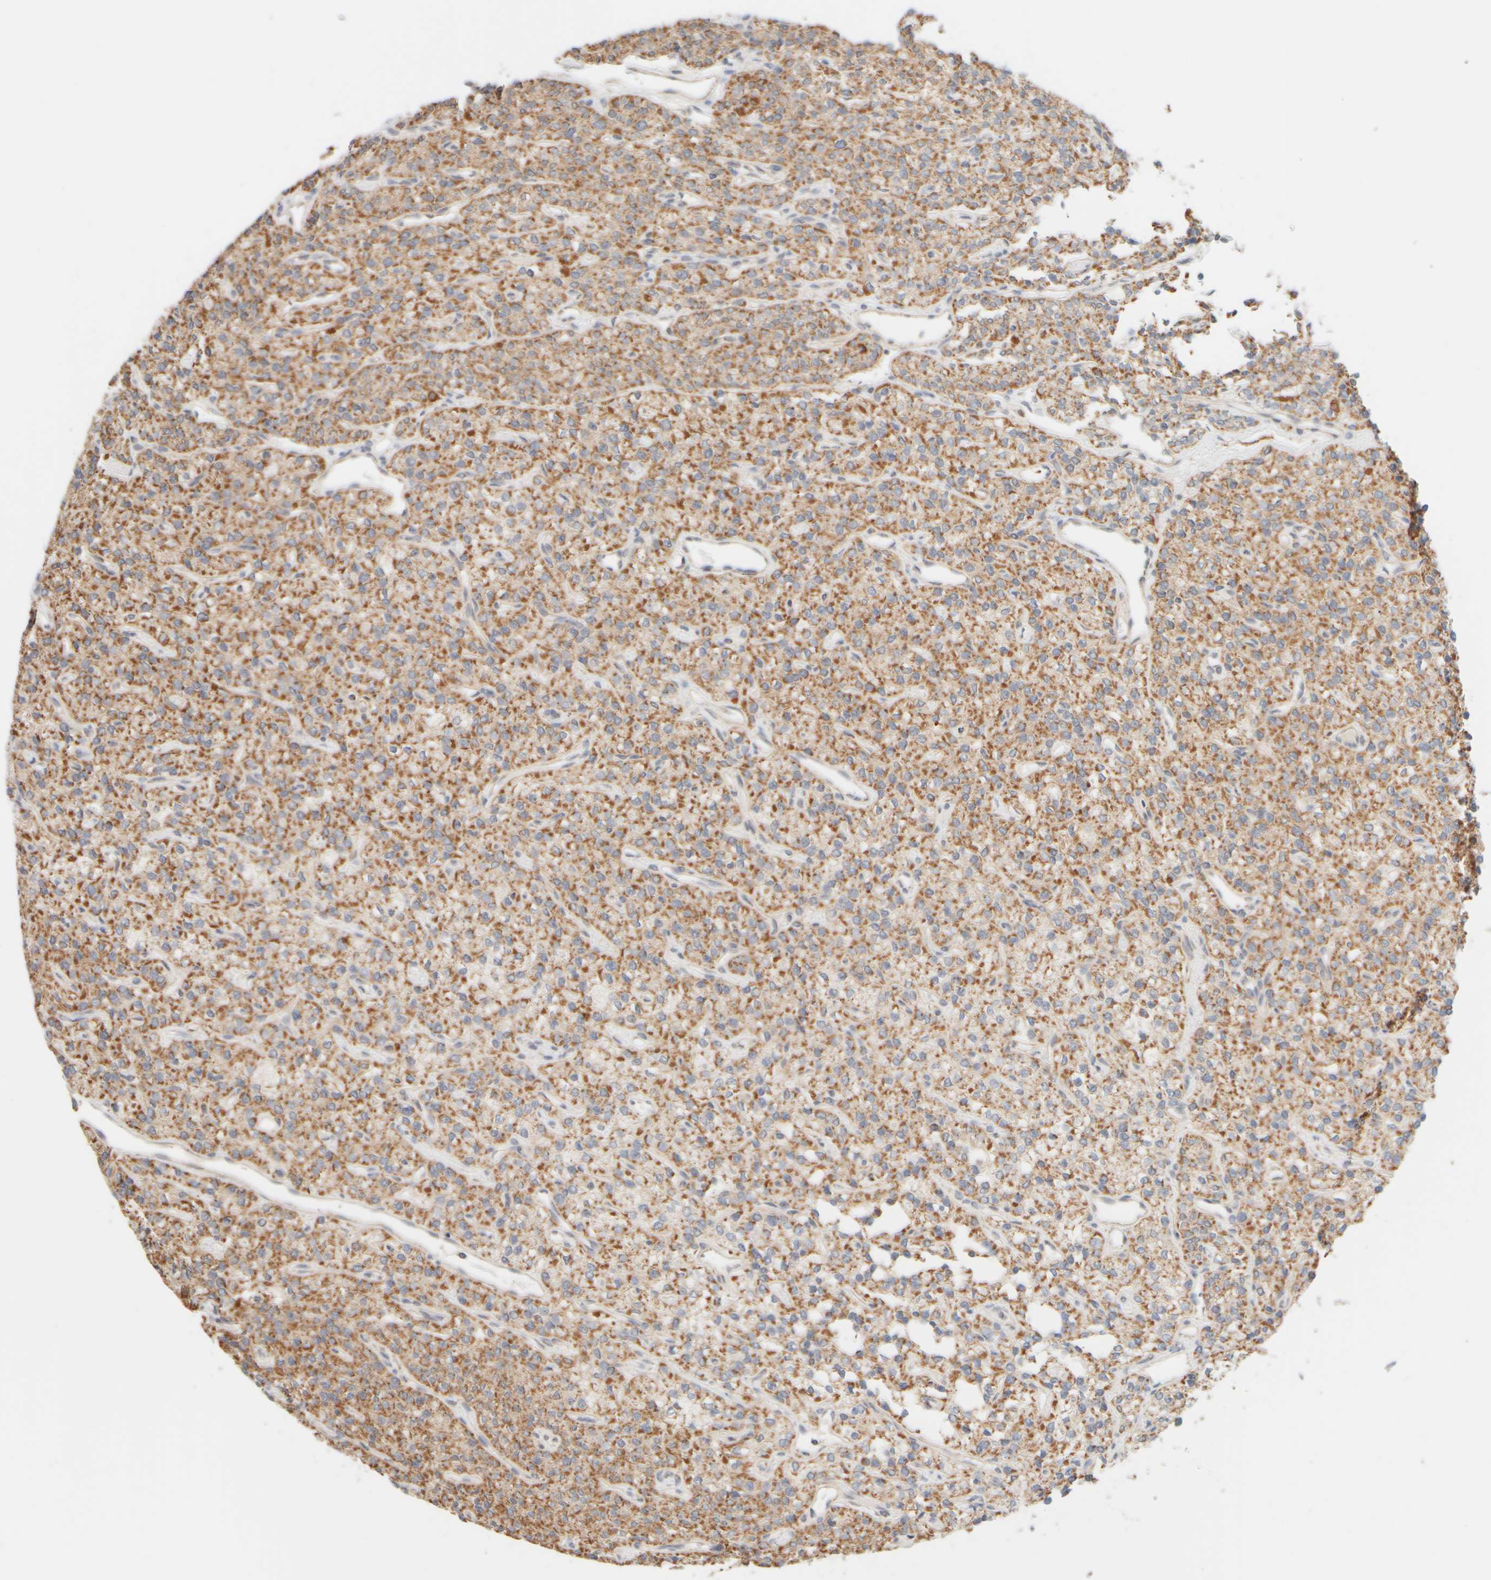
{"staining": {"intensity": "moderate", "quantity": ">75%", "location": "cytoplasmic/membranous"}, "tissue": "parathyroid gland", "cell_type": "Glandular cells", "image_type": "normal", "snomed": [{"axis": "morphology", "description": "Normal tissue, NOS"}, {"axis": "topography", "description": "Parathyroid gland"}], "caption": "Glandular cells show medium levels of moderate cytoplasmic/membranous expression in approximately >75% of cells in normal human parathyroid gland. (brown staining indicates protein expression, while blue staining denotes nuclei).", "gene": "APBB2", "patient": {"sex": "male", "age": 46}}